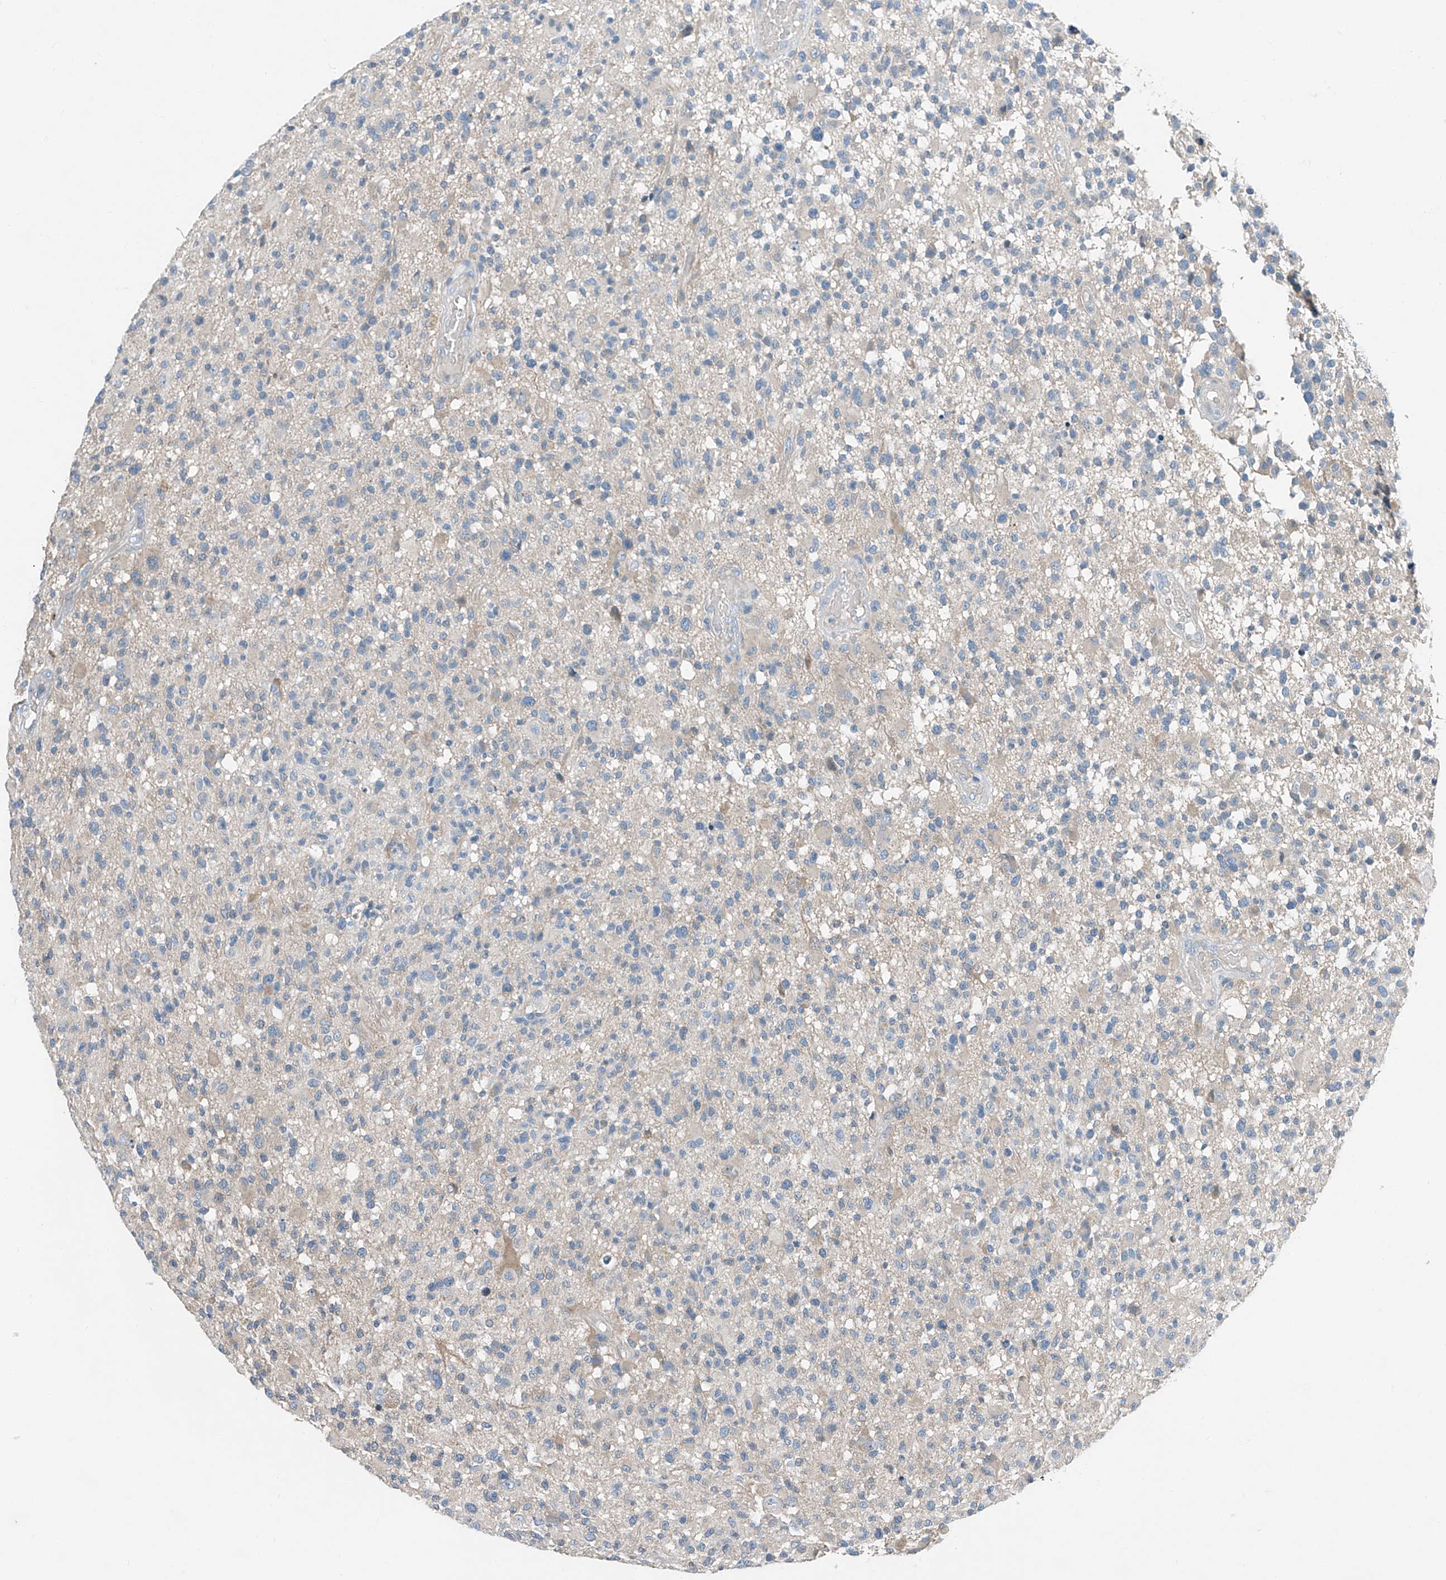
{"staining": {"intensity": "negative", "quantity": "none", "location": "none"}, "tissue": "glioma", "cell_type": "Tumor cells", "image_type": "cancer", "snomed": [{"axis": "morphology", "description": "Glioma, malignant, High grade"}, {"axis": "morphology", "description": "Glioblastoma, NOS"}, {"axis": "topography", "description": "Brain"}], "caption": "Tumor cells are negative for brown protein staining in glioblastoma. The staining was performed using DAB (3,3'-diaminobenzidine) to visualize the protein expression in brown, while the nuclei were stained in blue with hematoxylin (Magnification: 20x).", "gene": "MDGA1", "patient": {"sex": "male", "age": 60}}